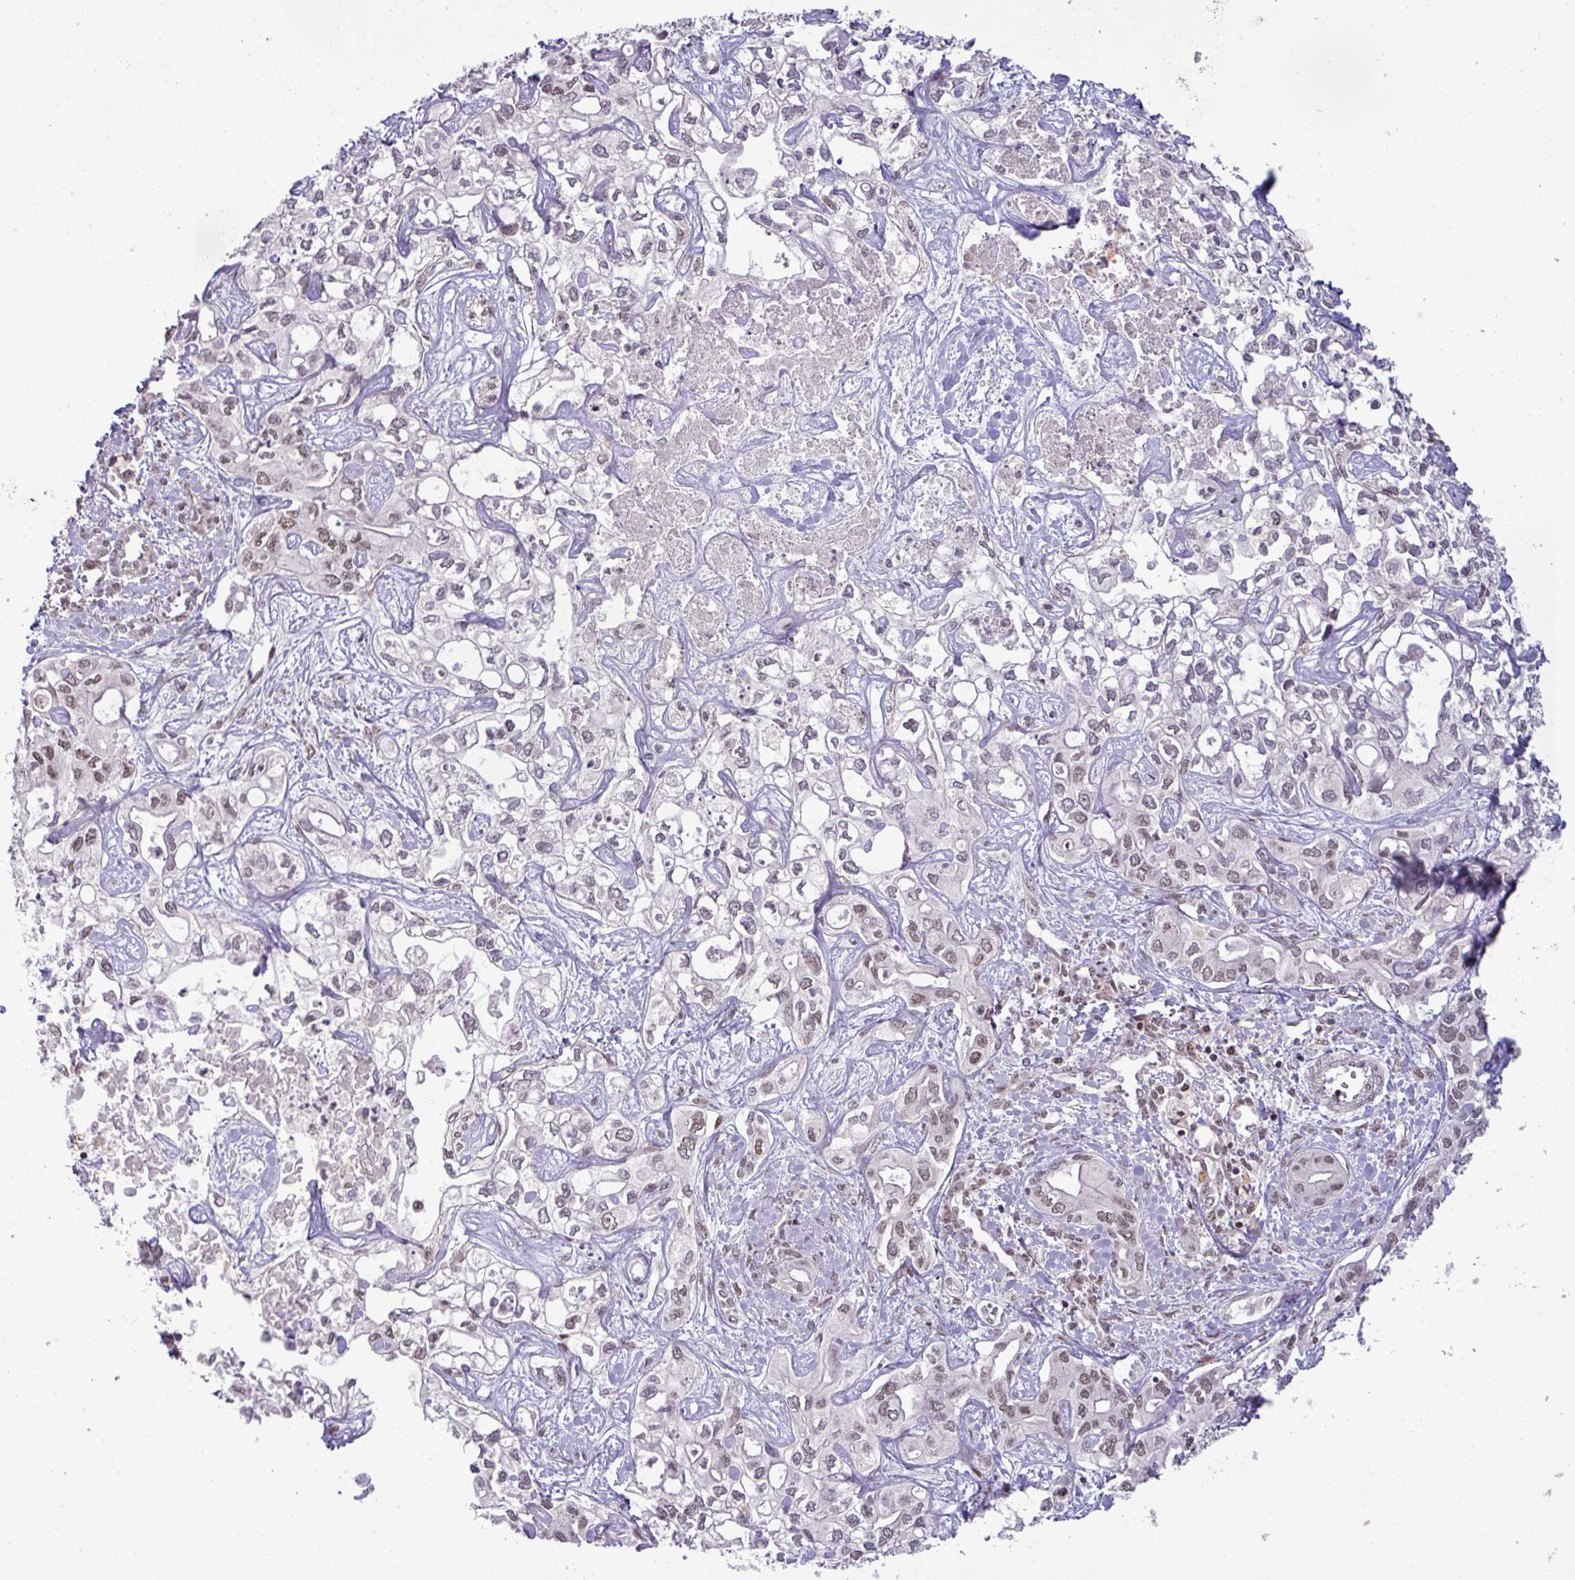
{"staining": {"intensity": "weak", "quantity": "<25%", "location": "nuclear"}, "tissue": "liver cancer", "cell_type": "Tumor cells", "image_type": "cancer", "snomed": [{"axis": "morphology", "description": "Cholangiocarcinoma"}, {"axis": "topography", "description": "Liver"}], "caption": "Immunohistochemical staining of liver cancer (cholangiocarcinoma) displays no significant expression in tumor cells. The staining was performed using DAB (3,3'-diaminobenzidine) to visualize the protein expression in brown, while the nuclei were stained in blue with hematoxylin (Magnification: 20x).", "gene": "PTPN20", "patient": {"sex": "female", "age": 64}}